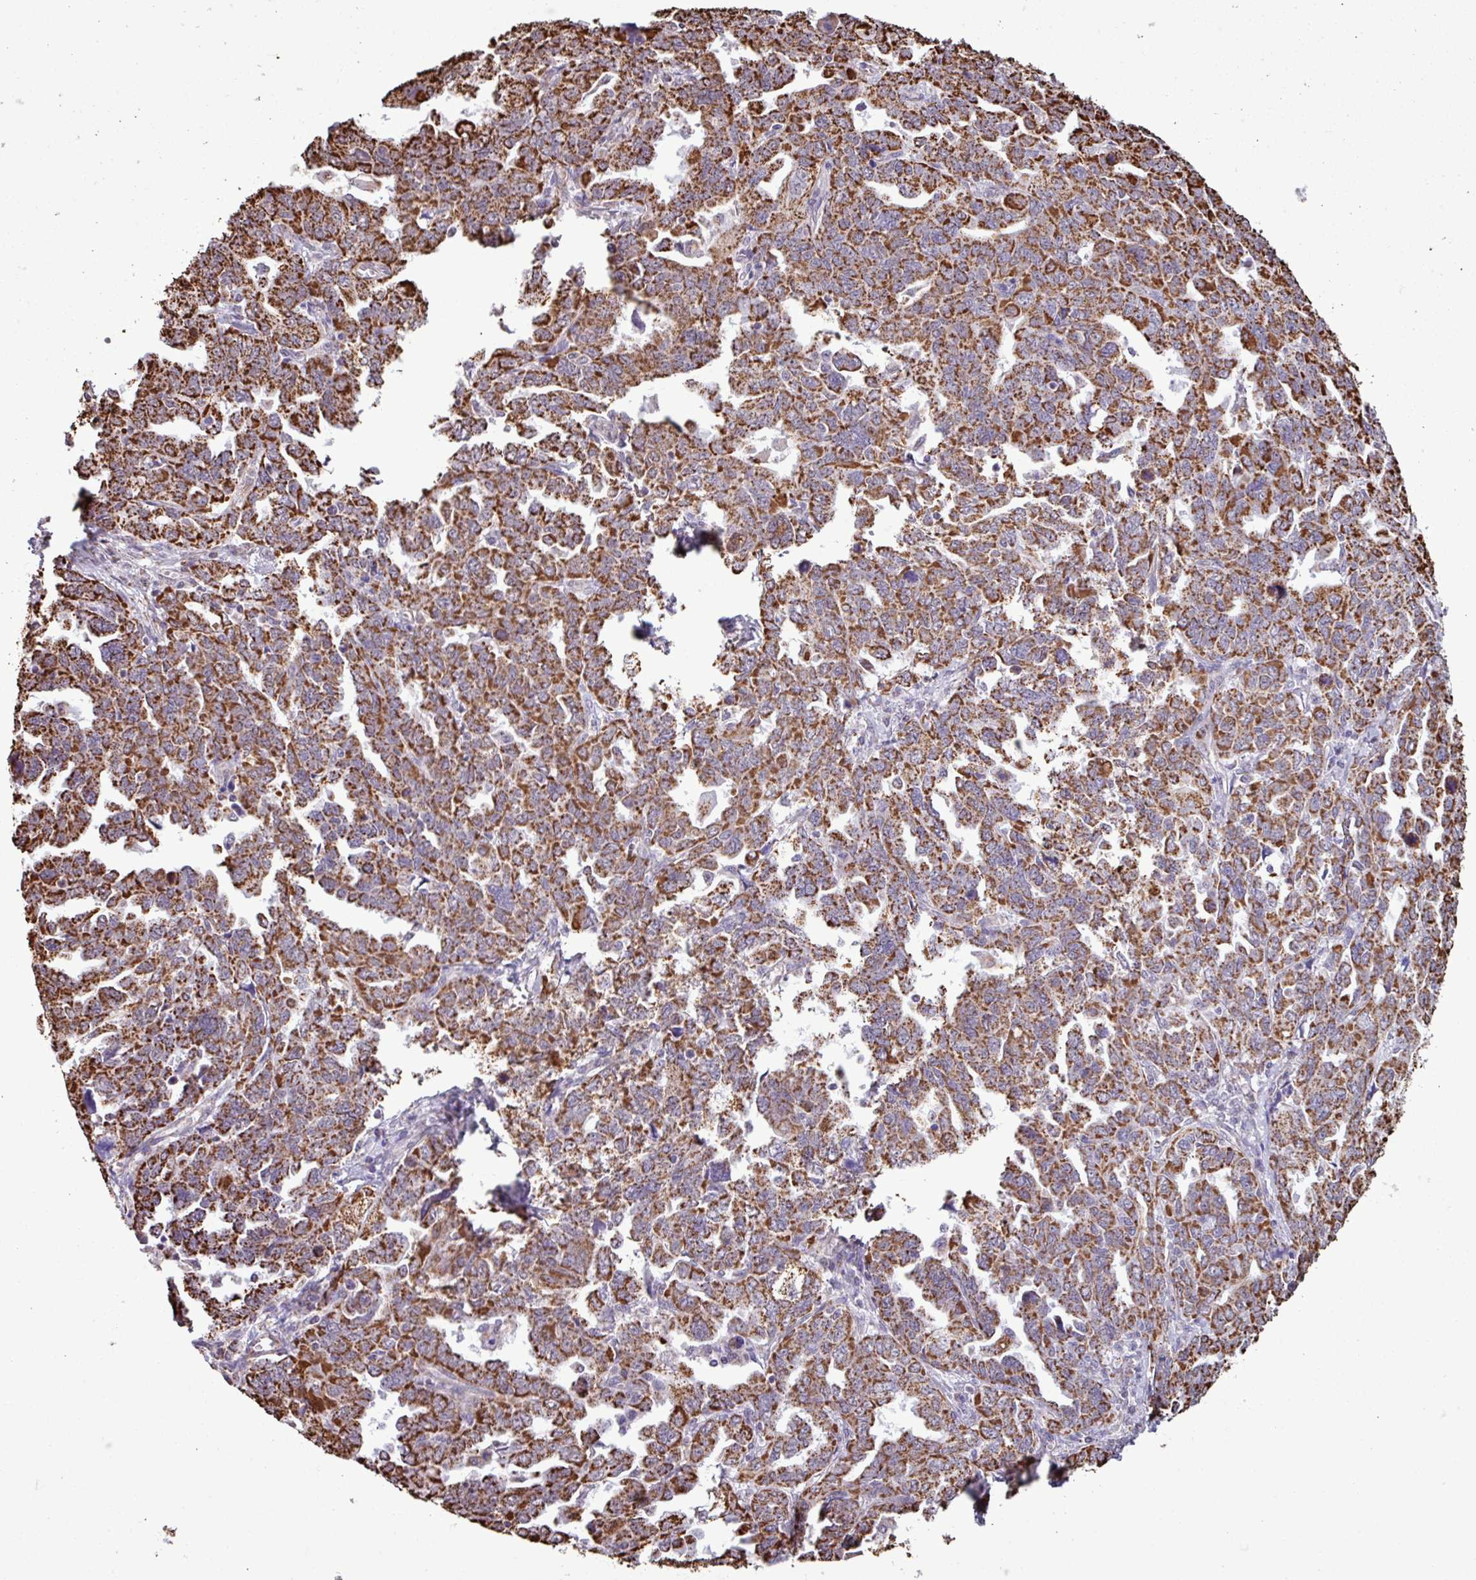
{"staining": {"intensity": "strong", "quantity": ">75%", "location": "cytoplasmic/membranous"}, "tissue": "ovarian cancer", "cell_type": "Tumor cells", "image_type": "cancer", "snomed": [{"axis": "morphology", "description": "Adenocarcinoma, NOS"}, {"axis": "morphology", "description": "Carcinoma, endometroid"}, {"axis": "topography", "description": "Ovary"}], "caption": "There is high levels of strong cytoplasmic/membranous expression in tumor cells of ovarian endometroid carcinoma, as demonstrated by immunohistochemical staining (brown color).", "gene": "ALG8", "patient": {"sex": "female", "age": 72}}